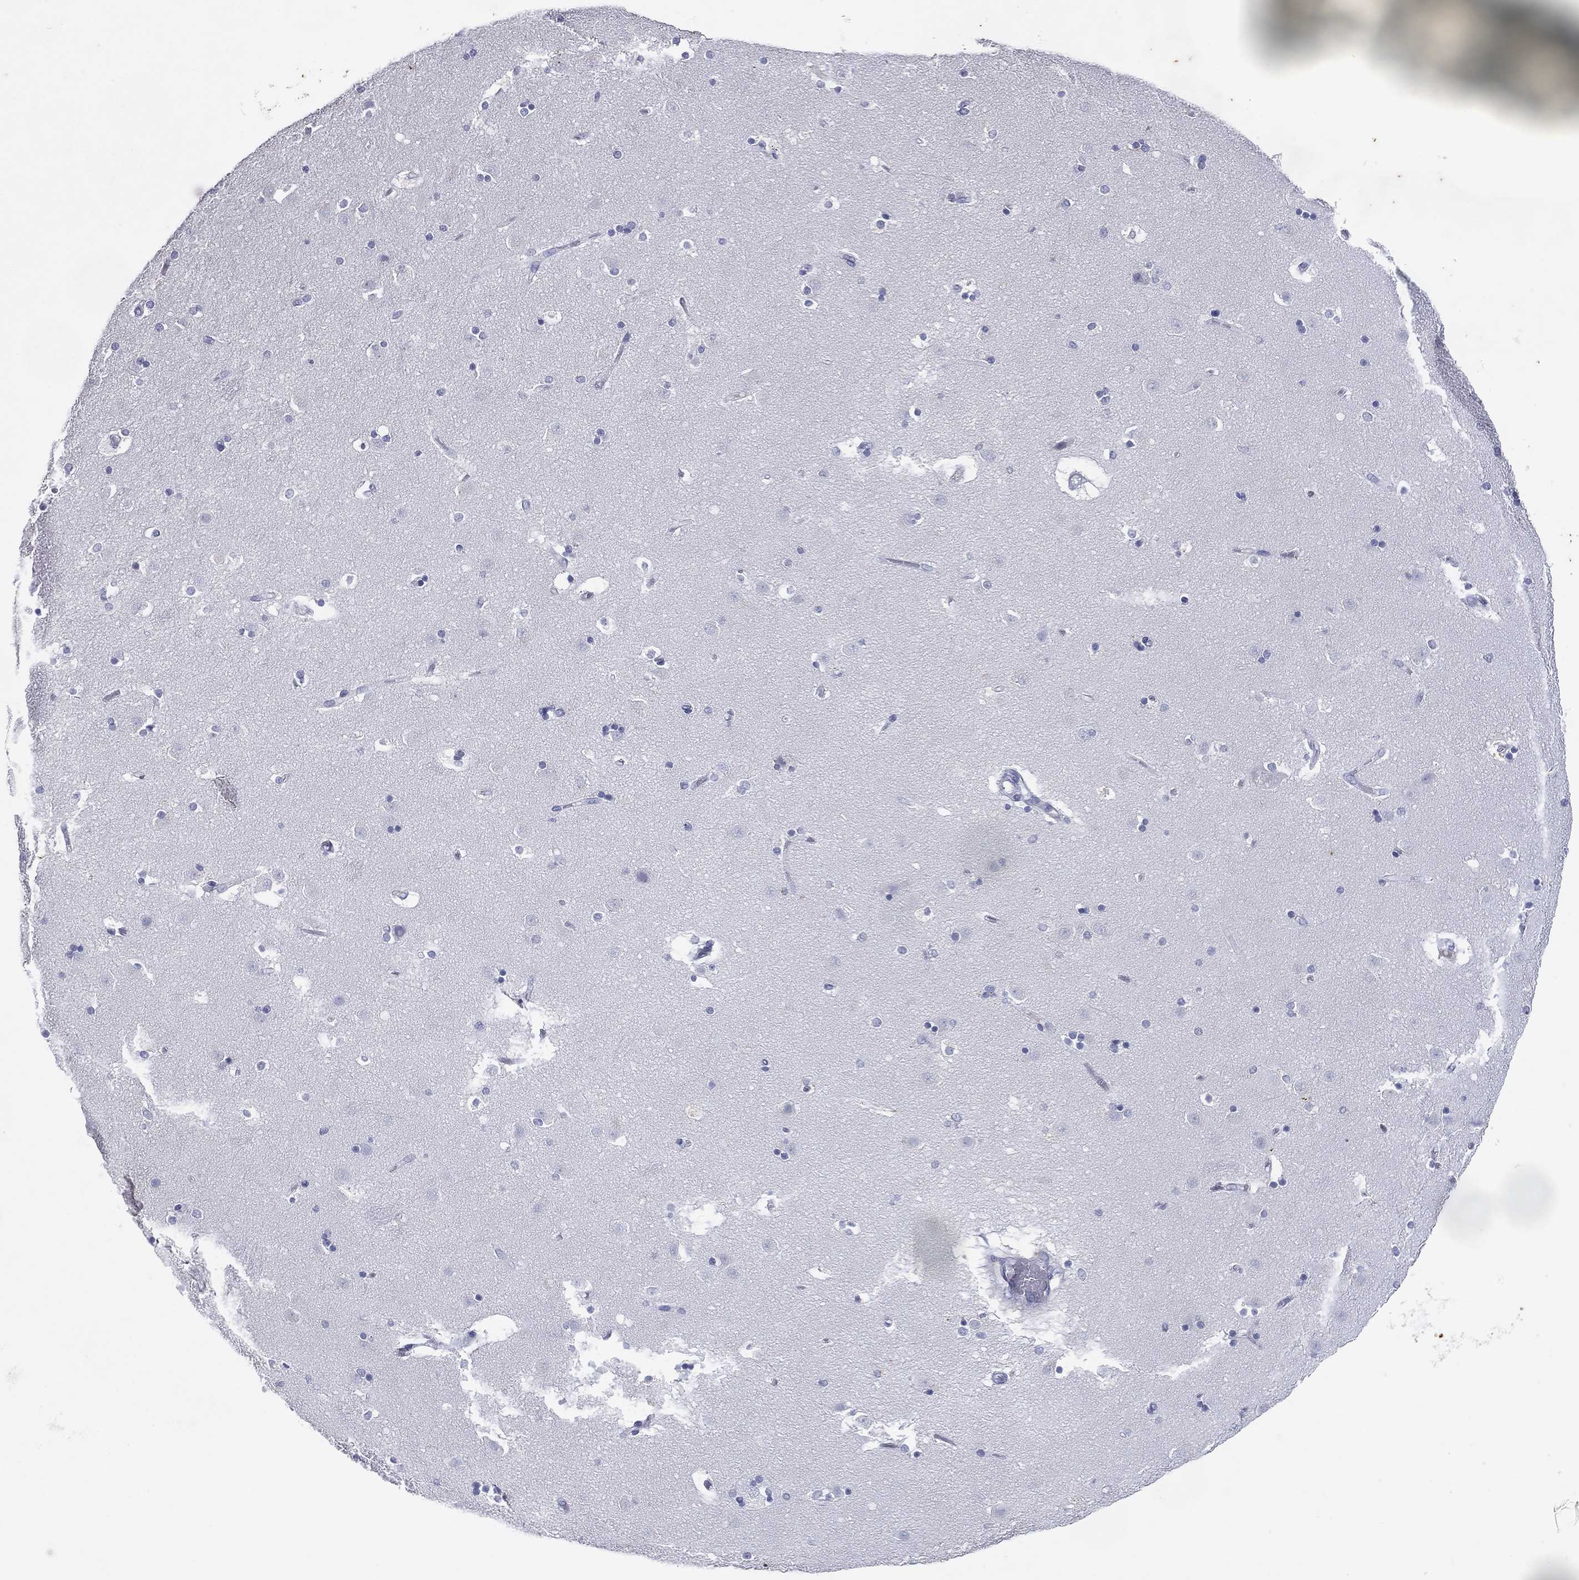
{"staining": {"intensity": "negative", "quantity": "none", "location": "none"}, "tissue": "caudate", "cell_type": "Glial cells", "image_type": "normal", "snomed": [{"axis": "morphology", "description": "Normal tissue, NOS"}, {"axis": "topography", "description": "Lateral ventricle wall"}], "caption": "High power microscopy image of an immunohistochemistry histopathology image of normal caudate, revealing no significant expression in glial cells.", "gene": "KRT7", "patient": {"sex": "male", "age": 51}}